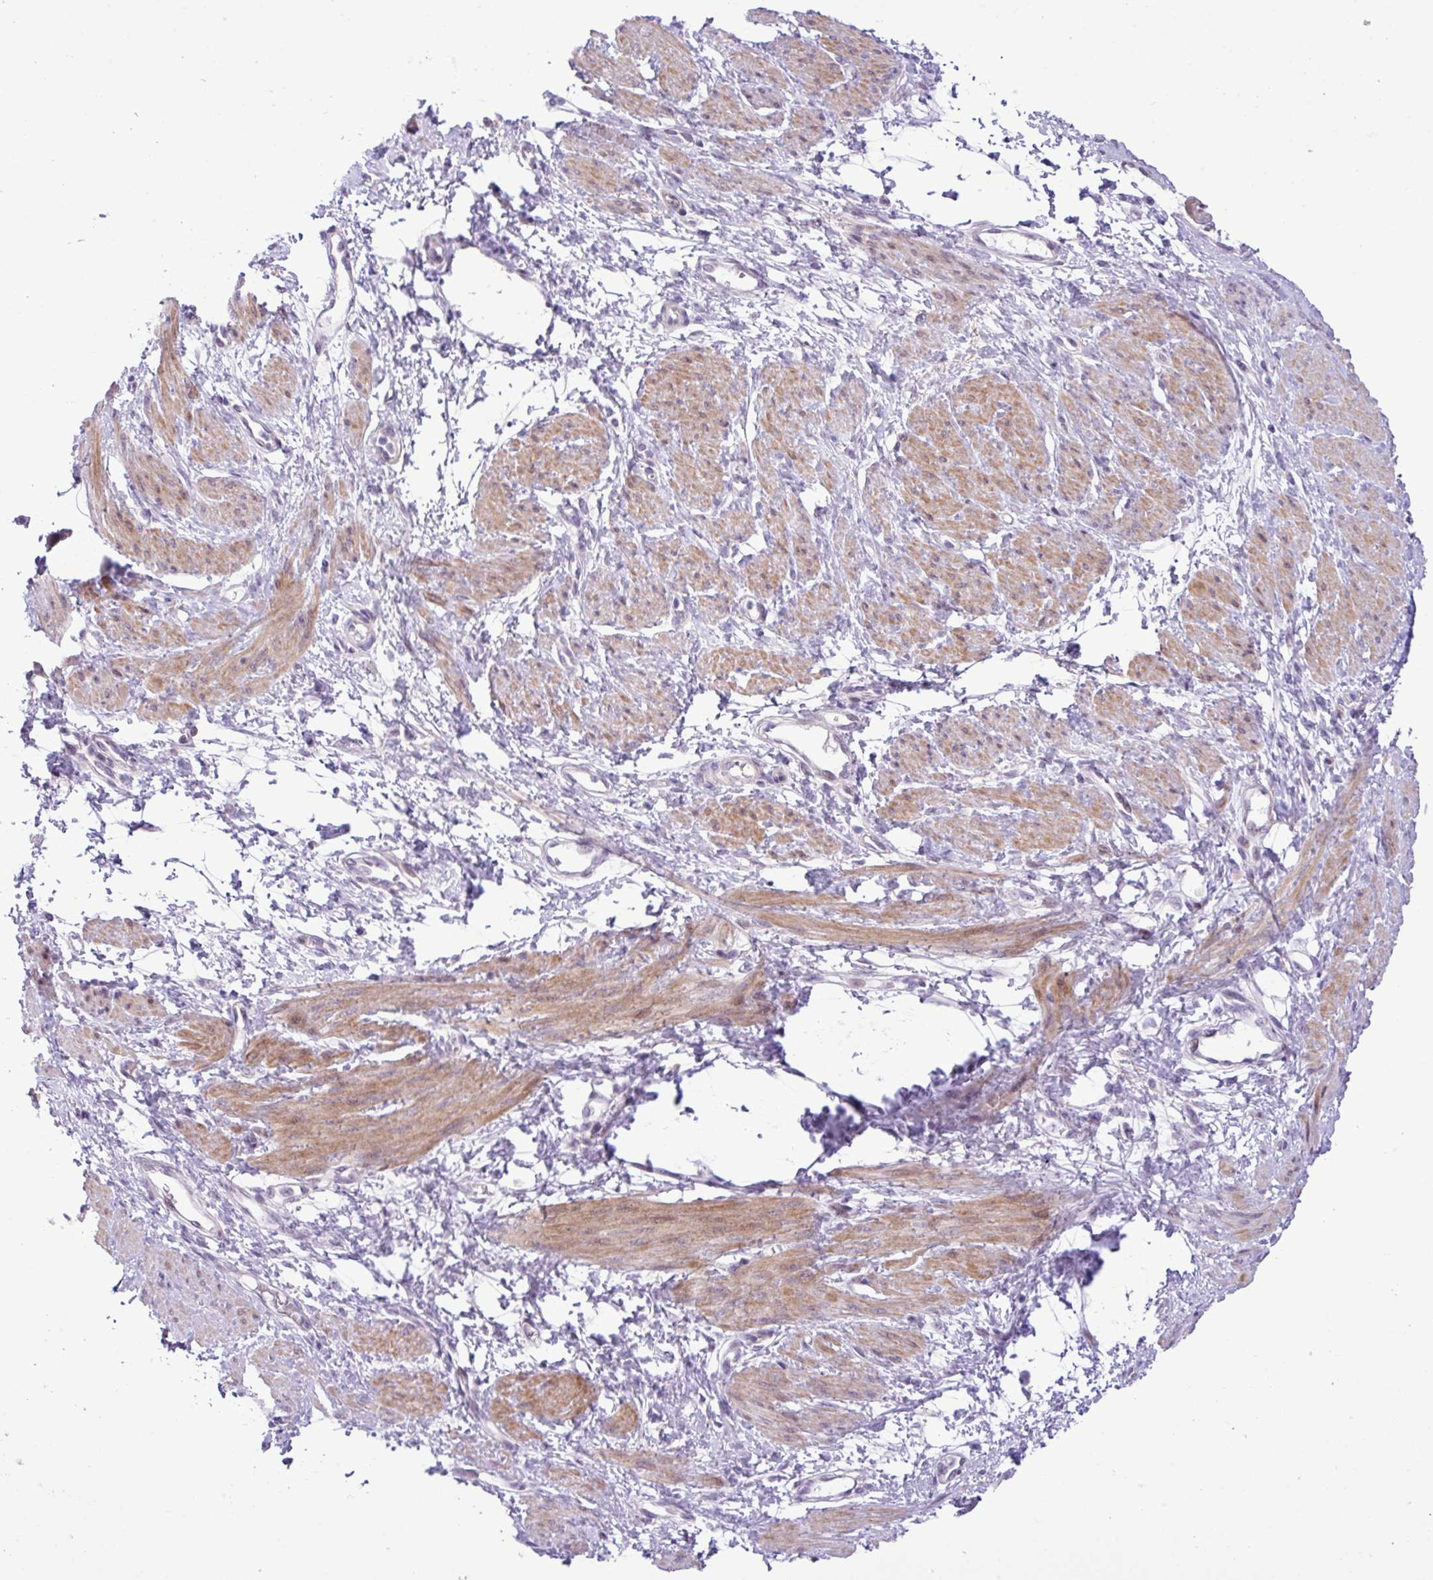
{"staining": {"intensity": "moderate", "quantity": ">75%", "location": "cytoplasmic/membranous"}, "tissue": "smooth muscle", "cell_type": "Smooth muscle cells", "image_type": "normal", "snomed": [{"axis": "morphology", "description": "Normal tissue, NOS"}, {"axis": "topography", "description": "Smooth muscle"}, {"axis": "topography", "description": "Uterus"}], "caption": "The photomicrograph displays a brown stain indicating the presence of a protein in the cytoplasmic/membranous of smooth muscle cells in smooth muscle.", "gene": "YLPM1", "patient": {"sex": "female", "age": 39}}